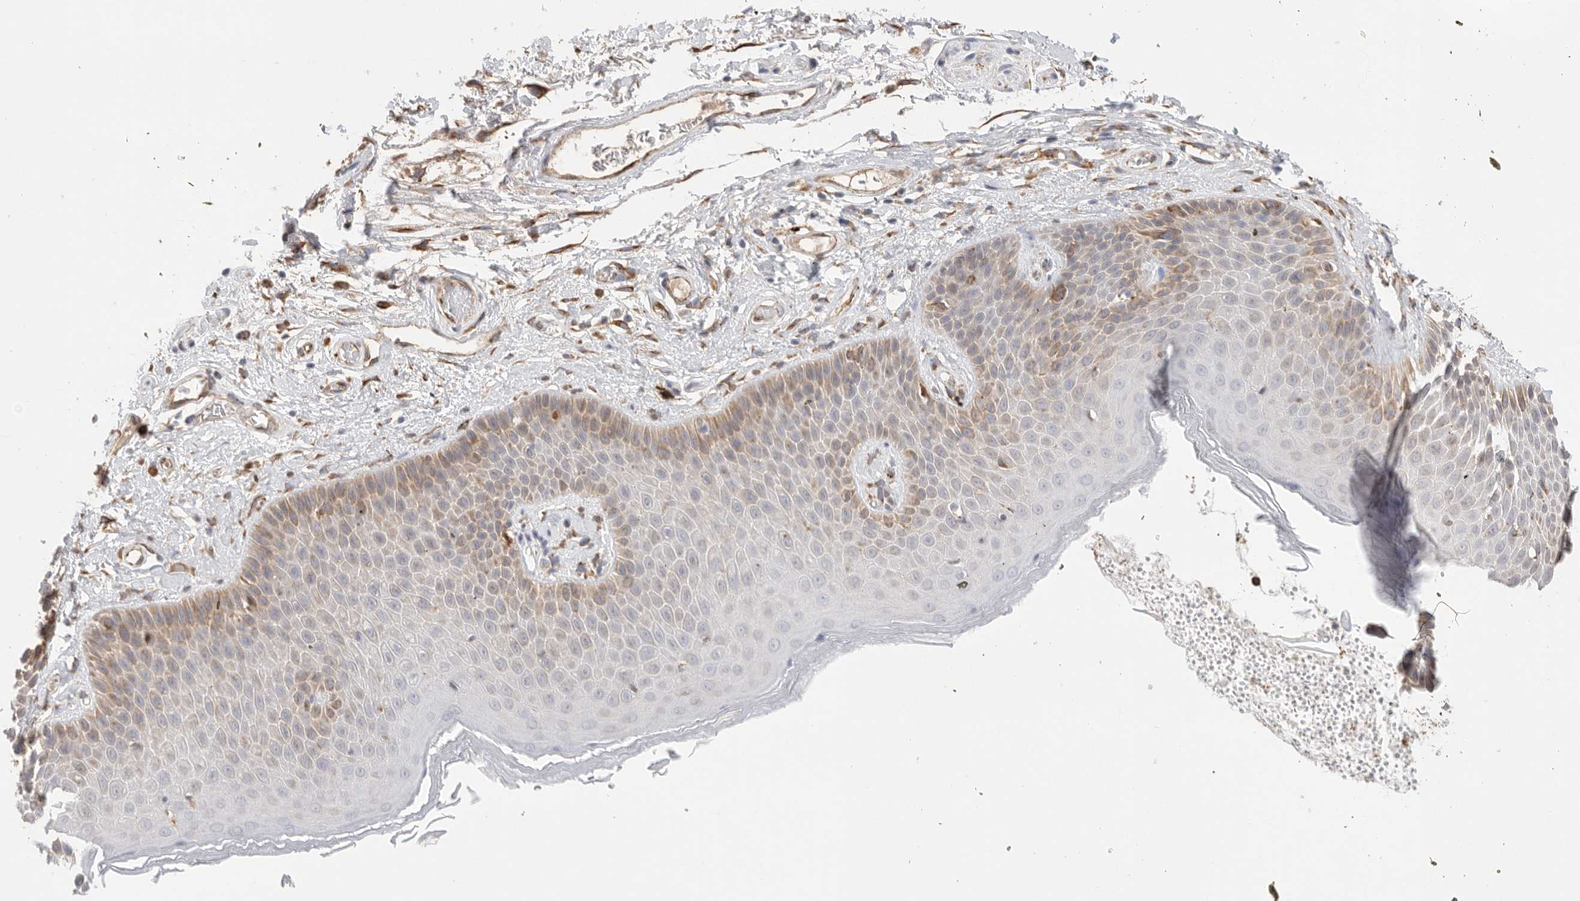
{"staining": {"intensity": "weak", "quantity": "25%-75%", "location": "cytoplasmic/membranous"}, "tissue": "skin", "cell_type": "Epidermal cells", "image_type": "normal", "snomed": [{"axis": "morphology", "description": "Normal tissue, NOS"}, {"axis": "topography", "description": "Anal"}], "caption": "This is an image of immunohistochemistry staining of unremarkable skin, which shows weak expression in the cytoplasmic/membranous of epidermal cells.", "gene": "BLOC1S5", "patient": {"sex": "male", "age": 74}}